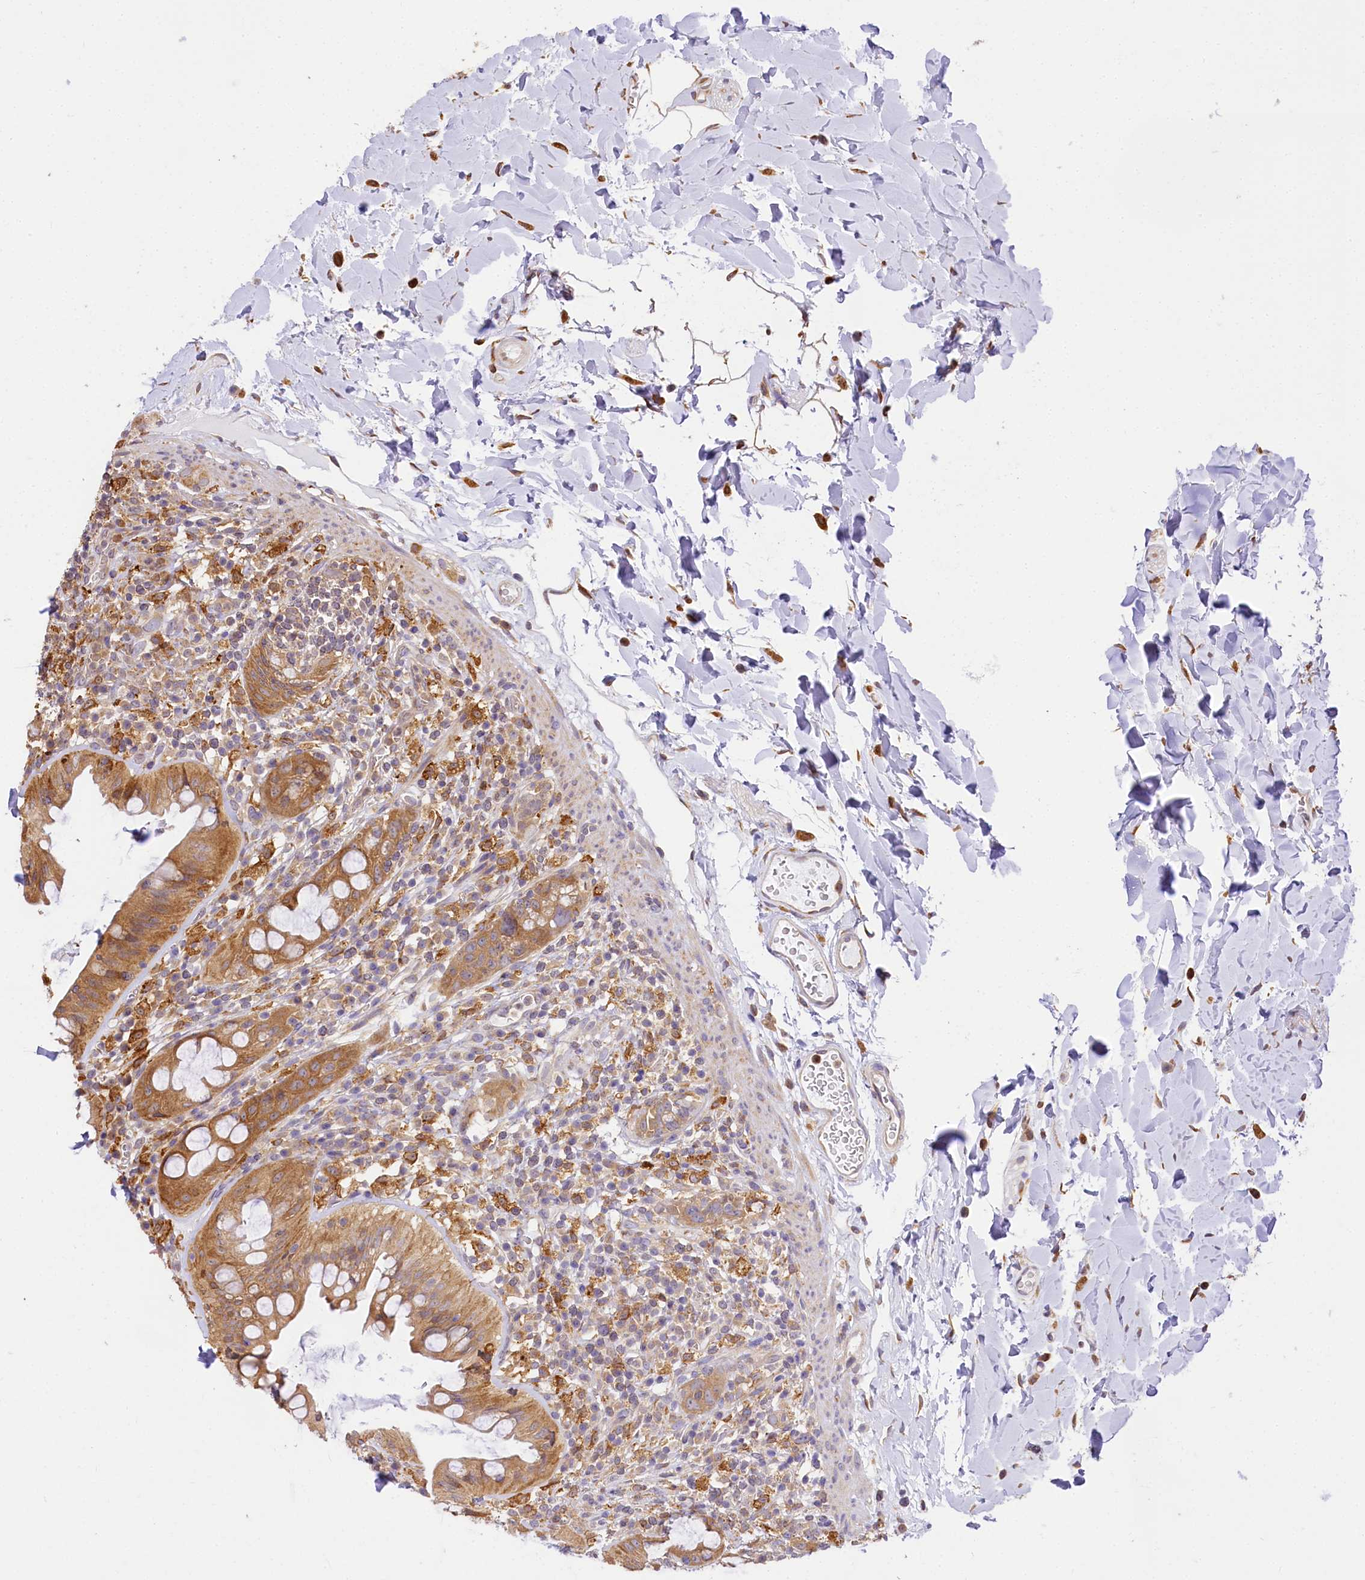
{"staining": {"intensity": "moderate", "quantity": ">75%", "location": "cytoplasmic/membranous"}, "tissue": "rectum", "cell_type": "Glandular cells", "image_type": "normal", "snomed": [{"axis": "morphology", "description": "Normal tissue, NOS"}, {"axis": "topography", "description": "Rectum"}], "caption": "Immunohistochemical staining of benign human rectum exhibits moderate cytoplasmic/membranous protein expression in approximately >75% of glandular cells. The protein of interest is shown in brown color, while the nuclei are stained blue.", "gene": "PPIP5K2", "patient": {"sex": "female", "age": 57}}